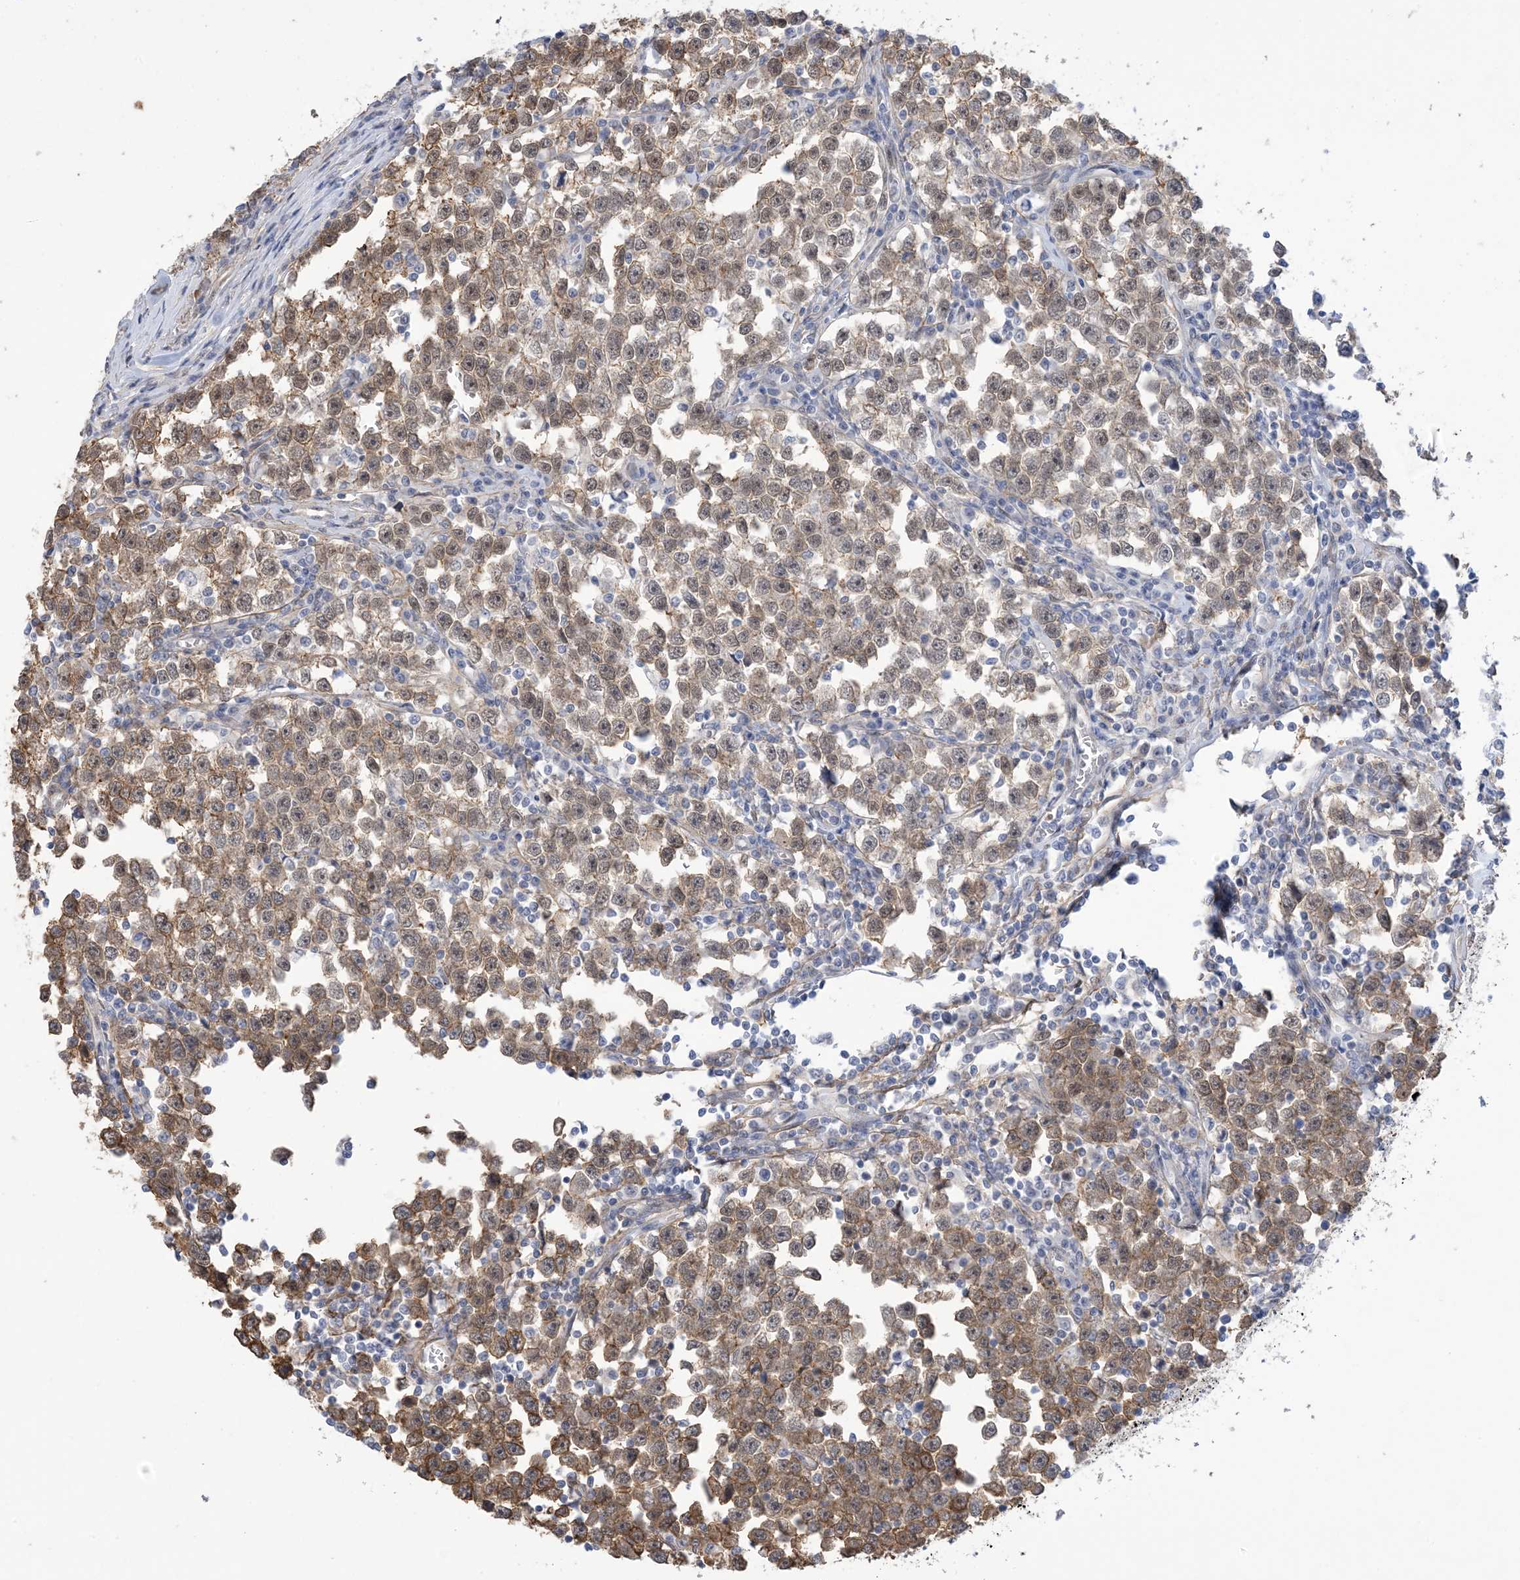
{"staining": {"intensity": "moderate", "quantity": ">75%", "location": "cytoplasmic/membranous,nuclear"}, "tissue": "testis cancer", "cell_type": "Tumor cells", "image_type": "cancer", "snomed": [{"axis": "morphology", "description": "Normal tissue, NOS"}, {"axis": "morphology", "description": "Seminoma, NOS"}, {"axis": "topography", "description": "Testis"}], "caption": "Immunohistochemistry (IHC) (DAB) staining of seminoma (testis) demonstrates moderate cytoplasmic/membranous and nuclear protein expression in about >75% of tumor cells. Using DAB (brown) and hematoxylin (blue) stains, captured at high magnification using brightfield microscopy.", "gene": "ZNF8", "patient": {"sex": "male", "age": 43}}